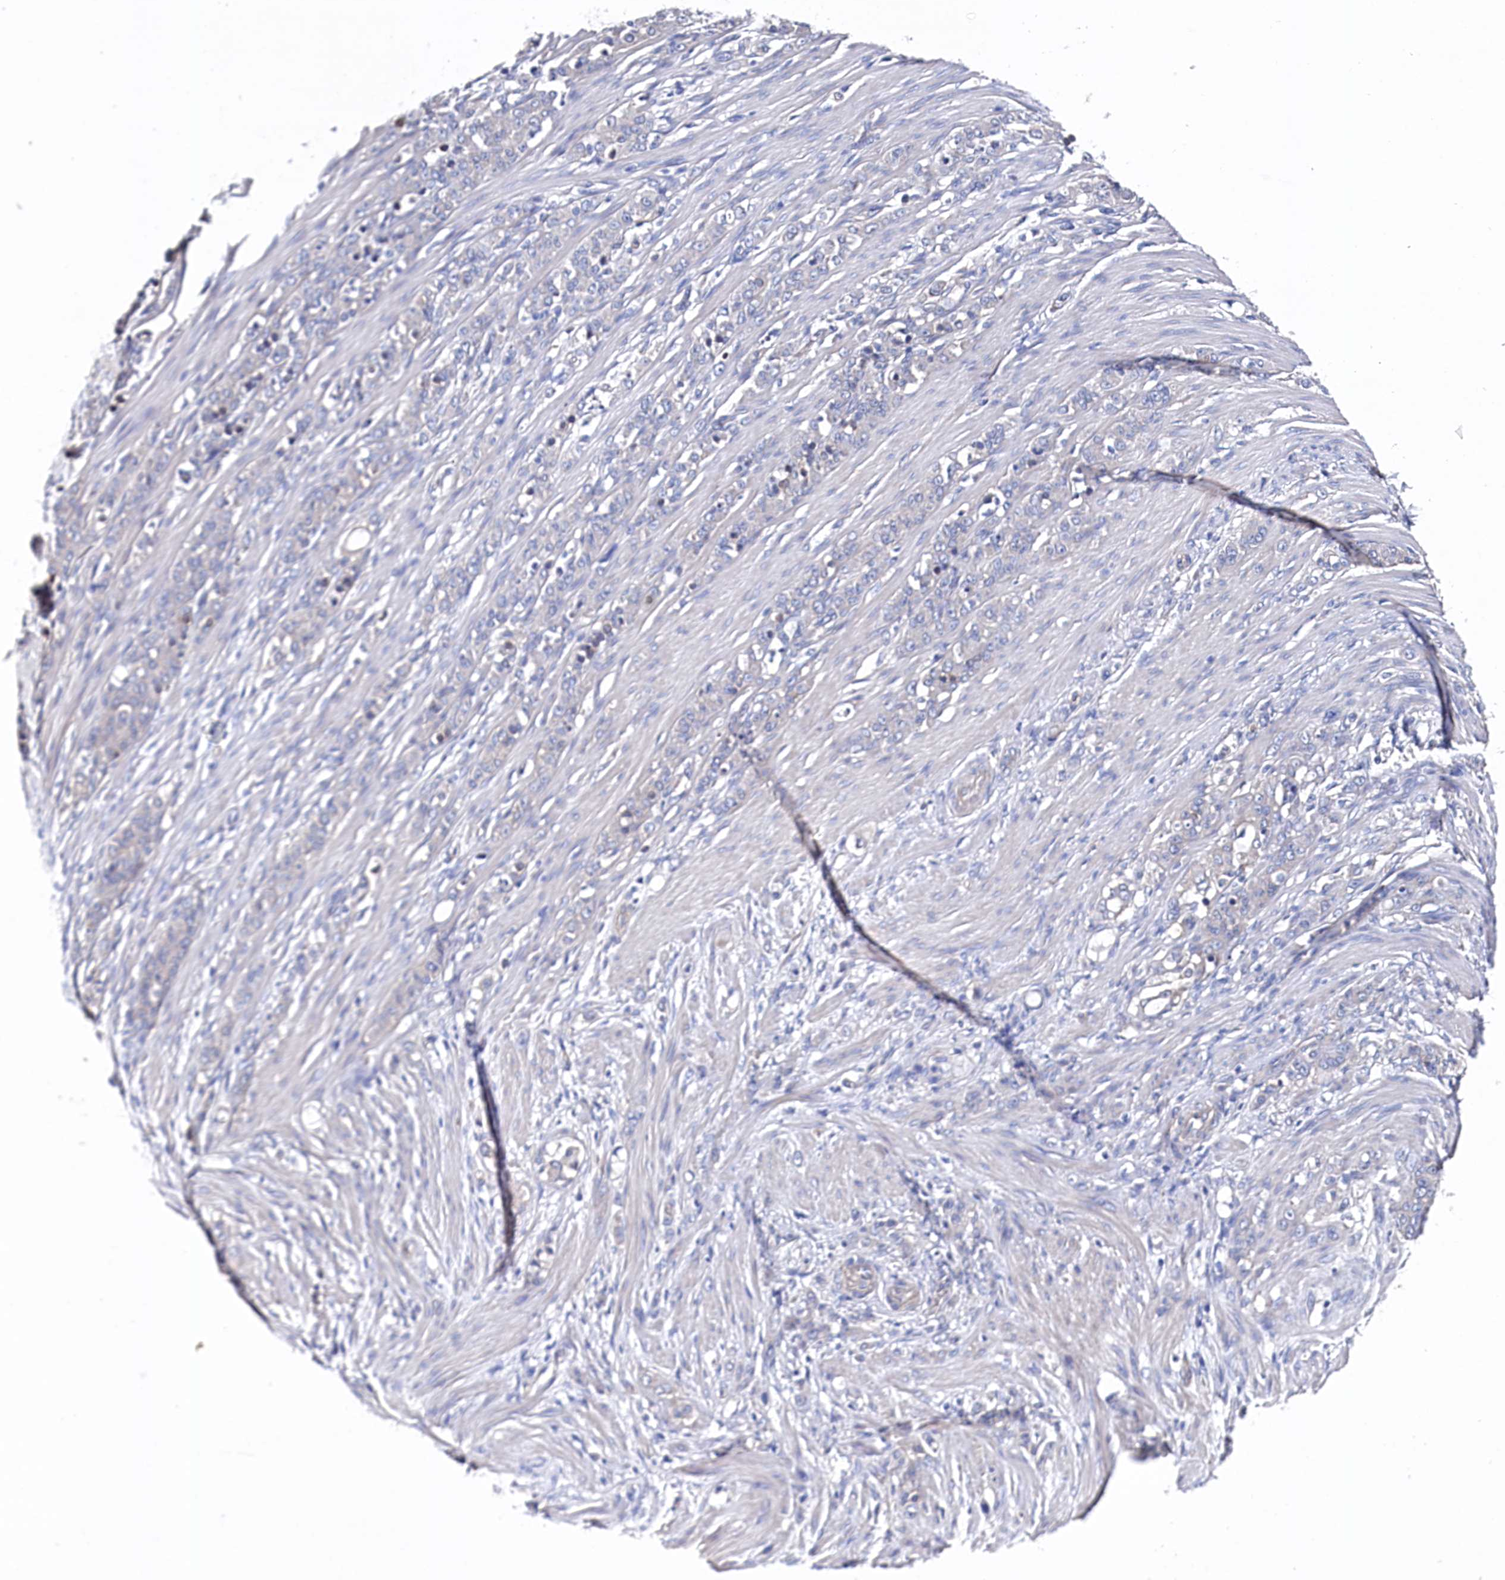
{"staining": {"intensity": "negative", "quantity": "none", "location": "none"}, "tissue": "stomach cancer", "cell_type": "Tumor cells", "image_type": "cancer", "snomed": [{"axis": "morphology", "description": "Adenocarcinoma, NOS"}, {"axis": "topography", "description": "Stomach"}], "caption": "Tumor cells show no significant expression in stomach cancer (adenocarcinoma).", "gene": "BHMT", "patient": {"sex": "female", "age": 79}}